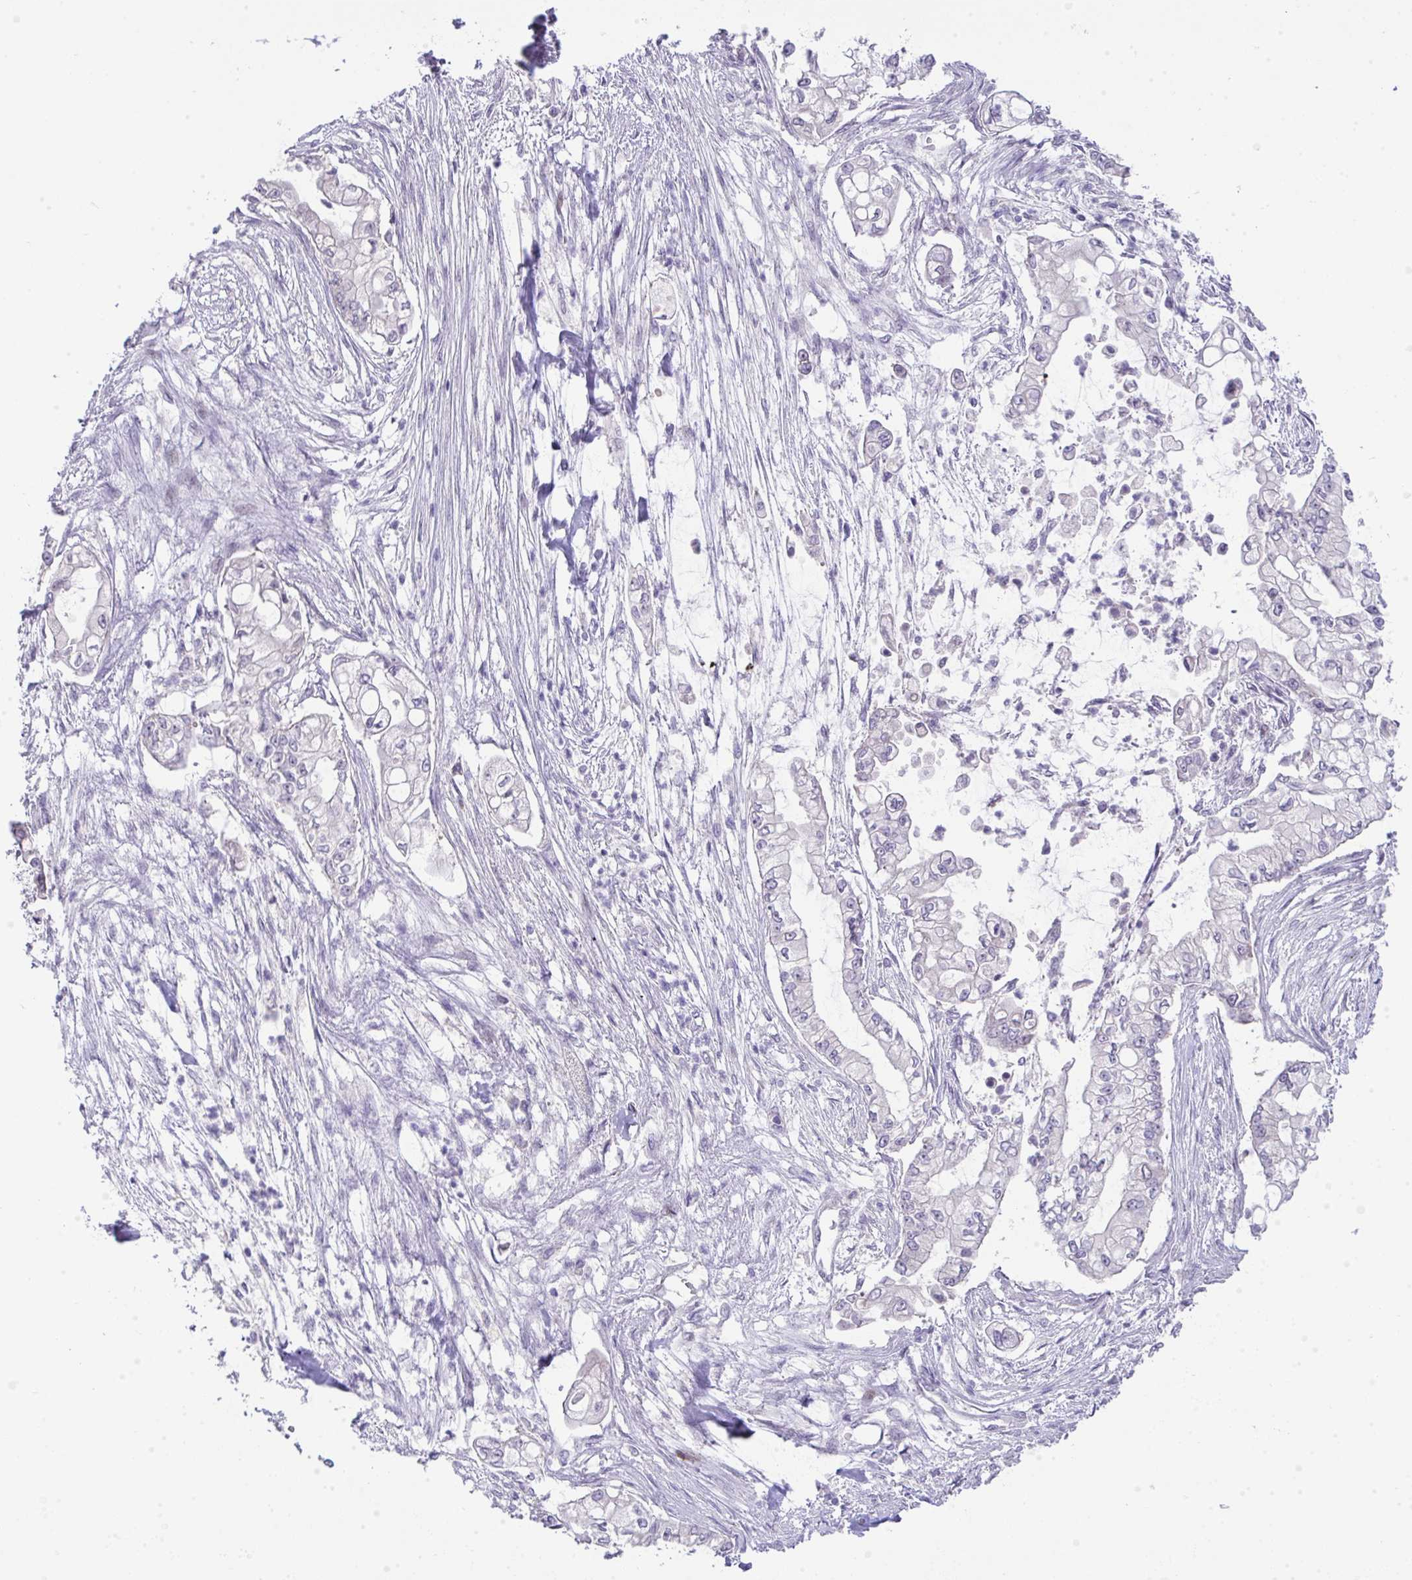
{"staining": {"intensity": "negative", "quantity": "none", "location": "none"}, "tissue": "pancreatic cancer", "cell_type": "Tumor cells", "image_type": "cancer", "snomed": [{"axis": "morphology", "description": "Adenocarcinoma, NOS"}, {"axis": "topography", "description": "Pancreas"}], "caption": "There is no significant expression in tumor cells of pancreatic cancer (adenocarcinoma).", "gene": "GALNT16", "patient": {"sex": "female", "age": 69}}